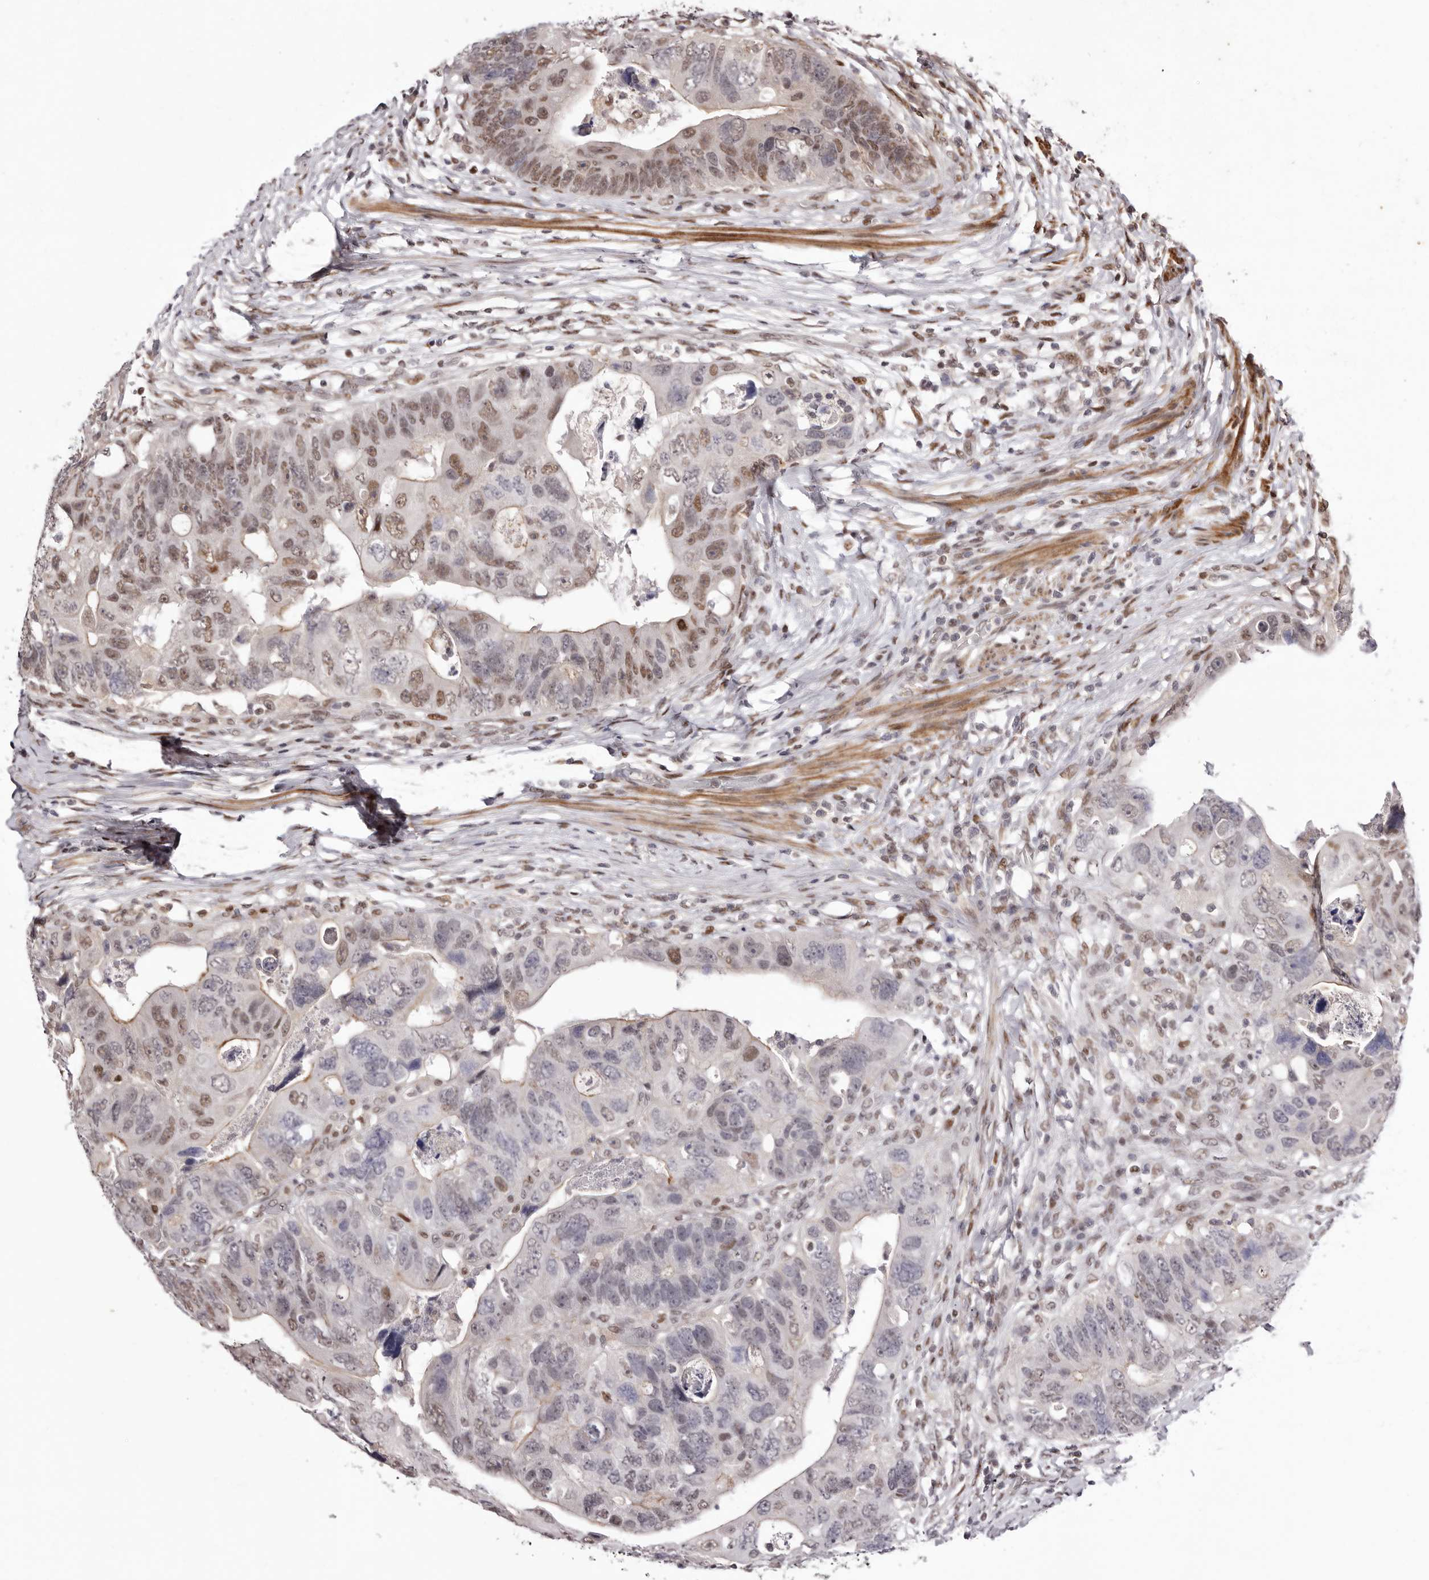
{"staining": {"intensity": "moderate", "quantity": "25%-75%", "location": "nuclear"}, "tissue": "colorectal cancer", "cell_type": "Tumor cells", "image_type": "cancer", "snomed": [{"axis": "morphology", "description": "Adenocarcinoma, NOS"}, {"axis": "topography", "description": "Rectum"}], "caption": "A brown stain labels moderate nuclear staining of a protein in human colorectal cancer (adenocarcinoma) tumor cells. The staining is performed using DAB (3,3'-diaminobenzidine) brown chromogen to label protein expression. The nuclei are counter-stained blue using hematoxylin.", "gene": "FBXO5", "patient": {"sex": "male", "age": 59}}